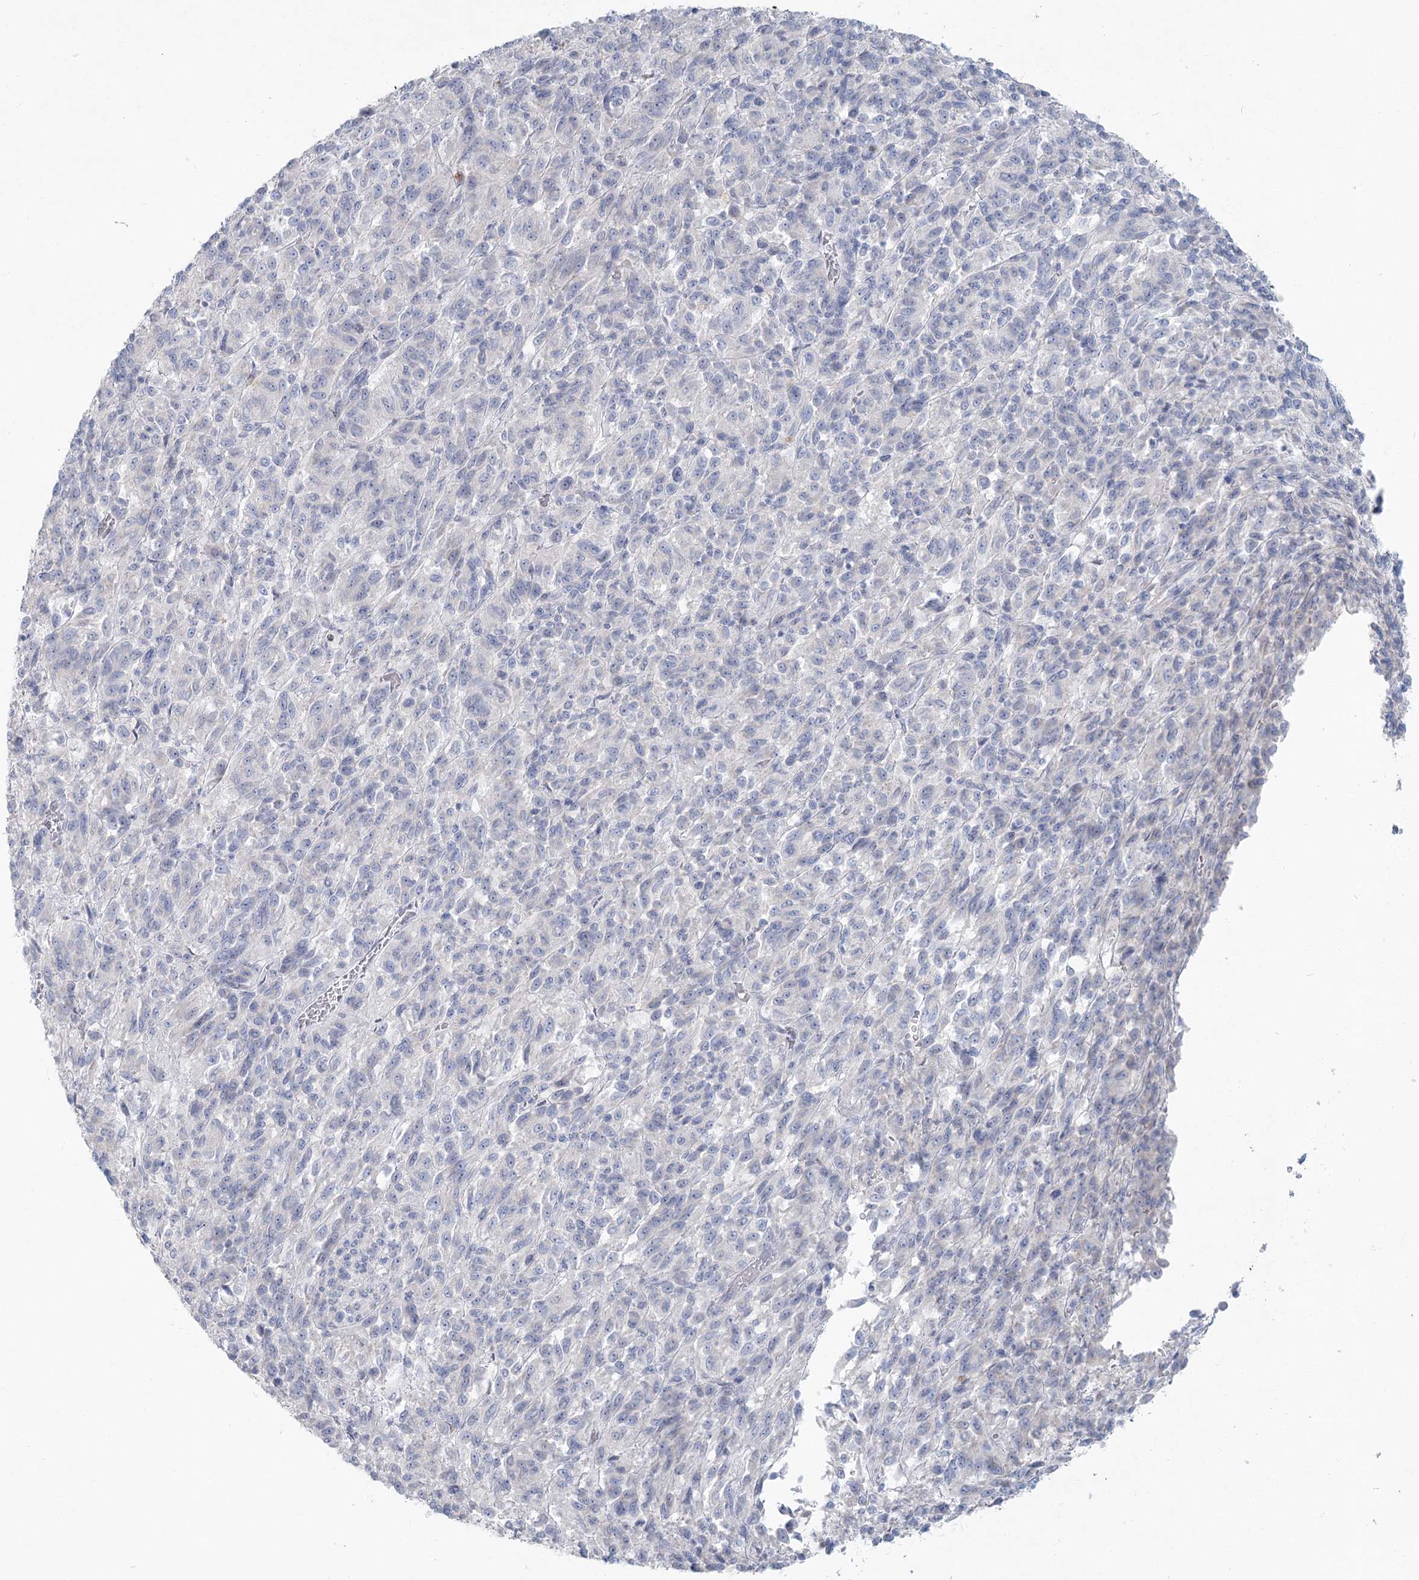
{"staining": {"intensity": "negative", "quantity": "none", "location": "none"}, "tissue": "melanoma", "cell_type": "Tumor cells", "image_type": "cancer", "snomed": [{"axis": "morphology", "description": "Malignant melanoma, Metastatic site"}, {"axis": "topography", "description": "Lung"}], "caption": "Micrograph shows no protein expression in tumor cells of malignant melanoma (metastatic site) tissue.", "gene": "LRP2BP", "patient": {"sex": "male", "age": 64}}